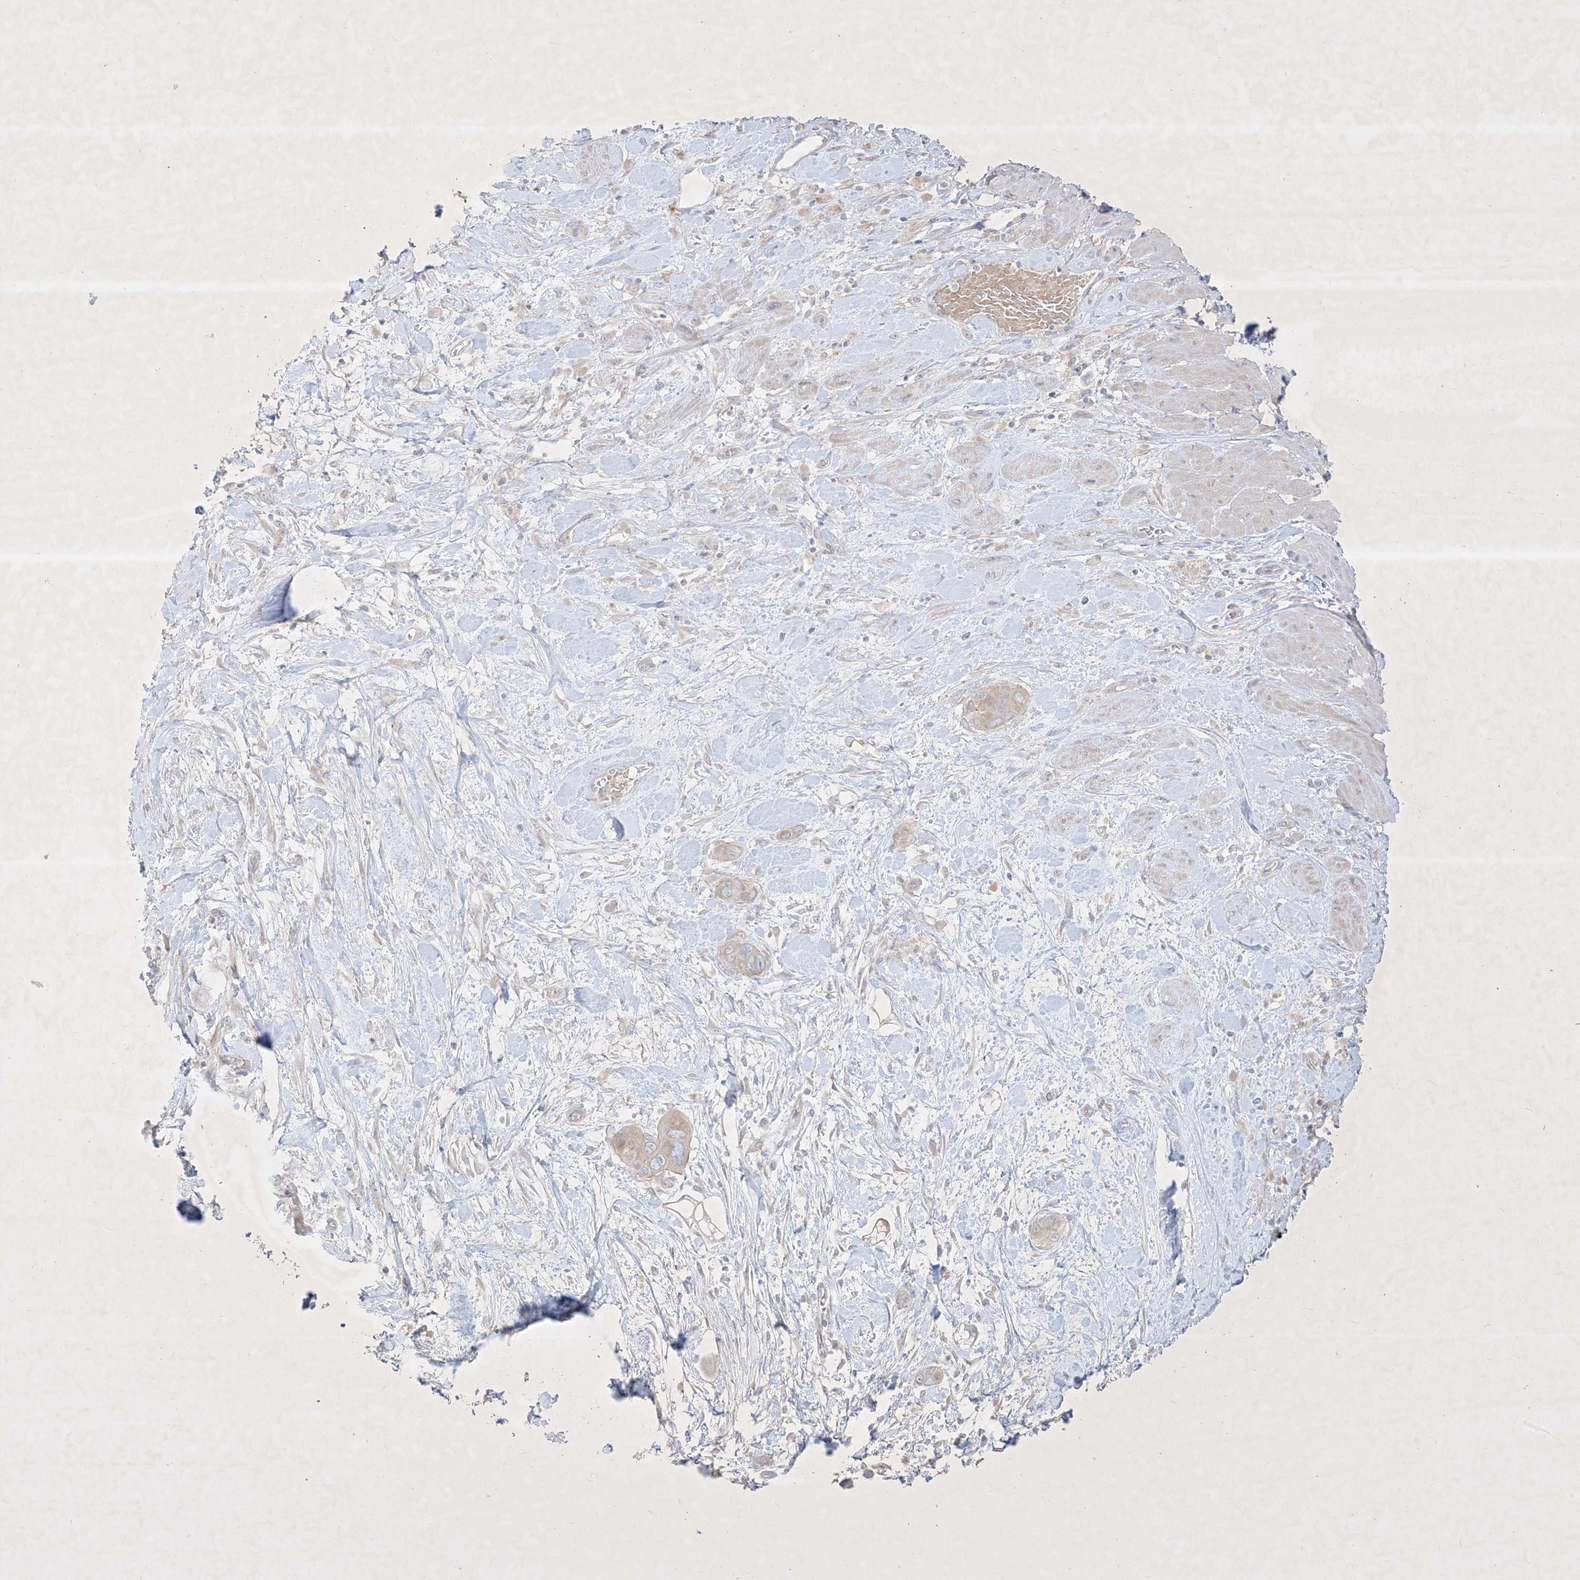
{"staining": {"intensity": "negative", "quantity": "none", "location": "none"}, "tissue": "pancreatic cancer", "cell_type": "Tumor cells", "image_type": "cancer", "snomed": [{"axis": "morphology", "description": "Adenocarcinoma, NOS"}, {"axis": "topography", "description": "Pancreas"}], "caption": "IHC micrograph of neoplastic tissue: pancreatic adenocarcinoma stained with DAB (3,3'-diaminobenzidine) demonstrates no significant protein positivity in tumor cells.", "gene": "PLEKHA3", "patient": {"sex": "male", "age": 68}}